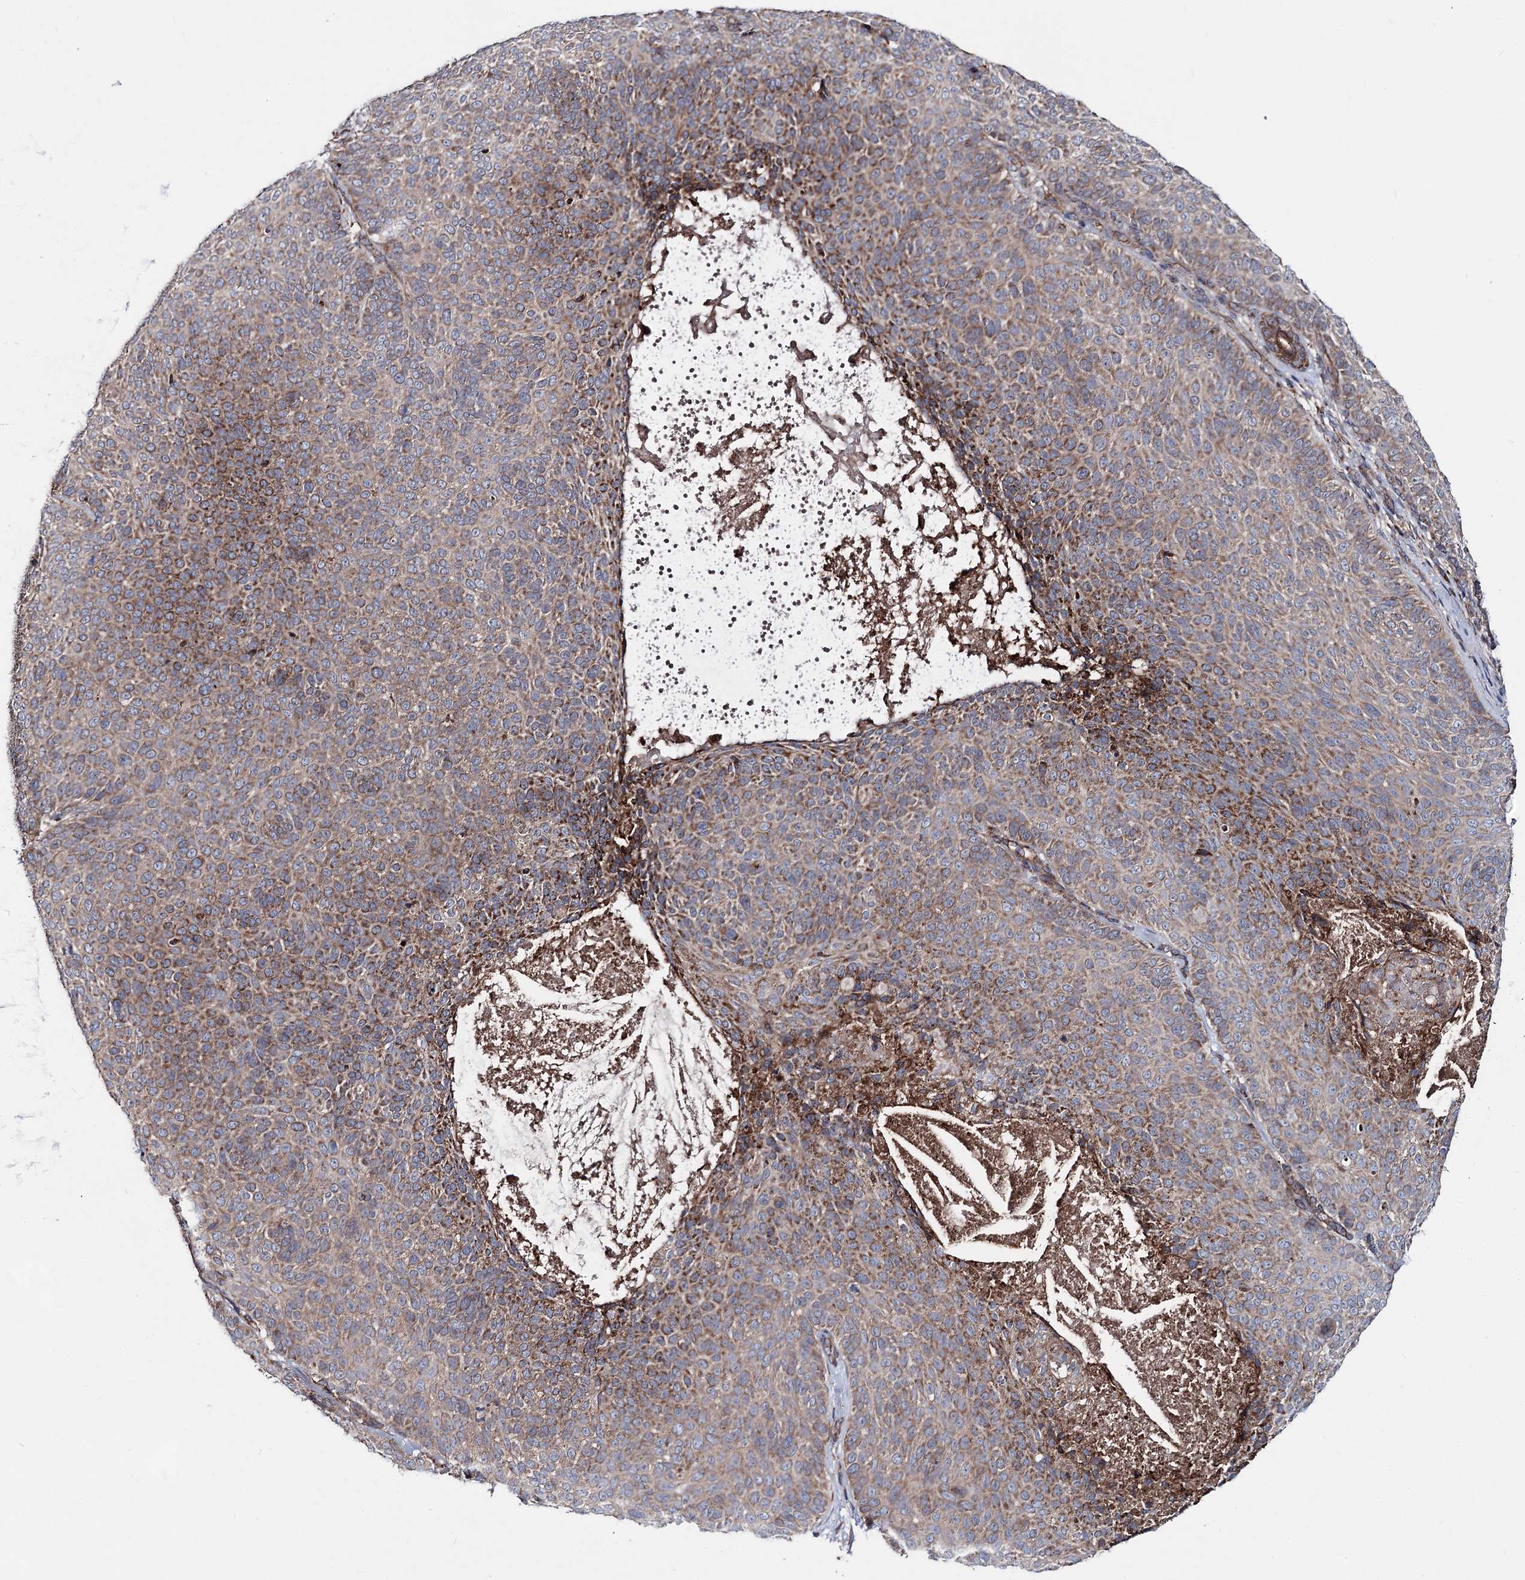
{"staining": {"intensity": "moderate", "quantity": "25%-75%", "location": "cytoplasmic/membranous"}, "tissue": "skin cancer", "cell_type": "Tumor cells", "image_type": "cancer", "snomed": [{"axis": "morphology", "description": "Basal cell carcinoma"}, {"axis": "topography", "description": "Skin"}], "caption": "Moderate cytoplasmic/membranous protein staining is present in approximately 25%-75% of tumor cells in skin cancer (basal cell carcinoma).", "gene": "MSANTD2", "patient": {"sex": "male", "age": 85}}